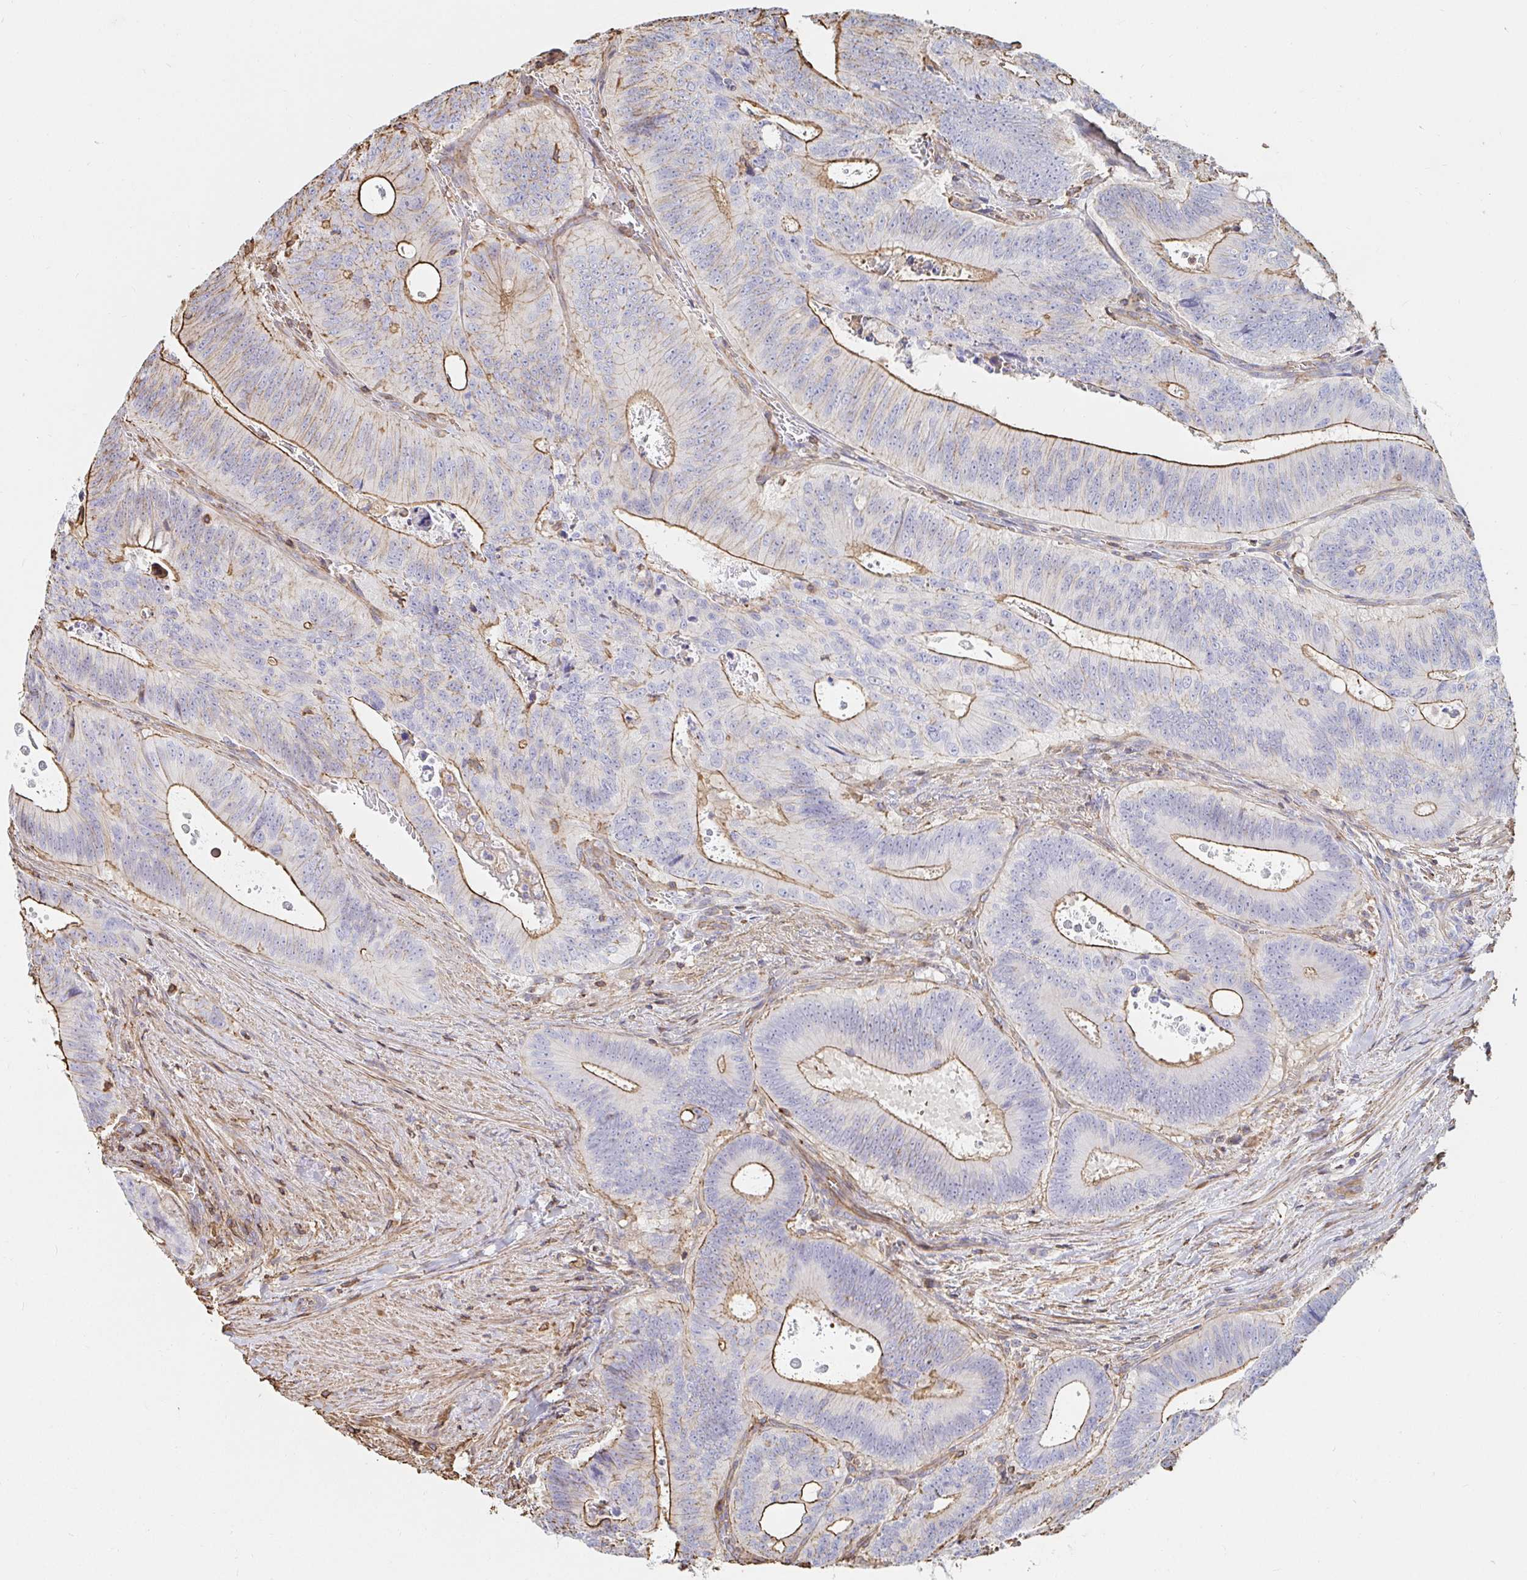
{"staining": {"intensity": "moderate", "quantity": "25%-75%", "location": "cytoplasmic/membranous"}, "tissue": "colorectal cancer", "cell_type": "Tumor cells", "image_type": "cancer", "snomed": [{"axis": "morphology", "description": "Adenocarcinoma, NOS"}, {"axis": "topography", "description": "Colon"}], "caption": "Colorectal cancer stained with DAB (3,3'-diaminobenzidine) immunohistochemistry exhibits medium levels of moderate cytoplasmic/membranous expression in about 25%-75% of tumor cells. (DAB = brown stain, brightfield microscopy at high magnification).", "gene": "PTPN14", "patient": {"sex": "male", "age": 62}}